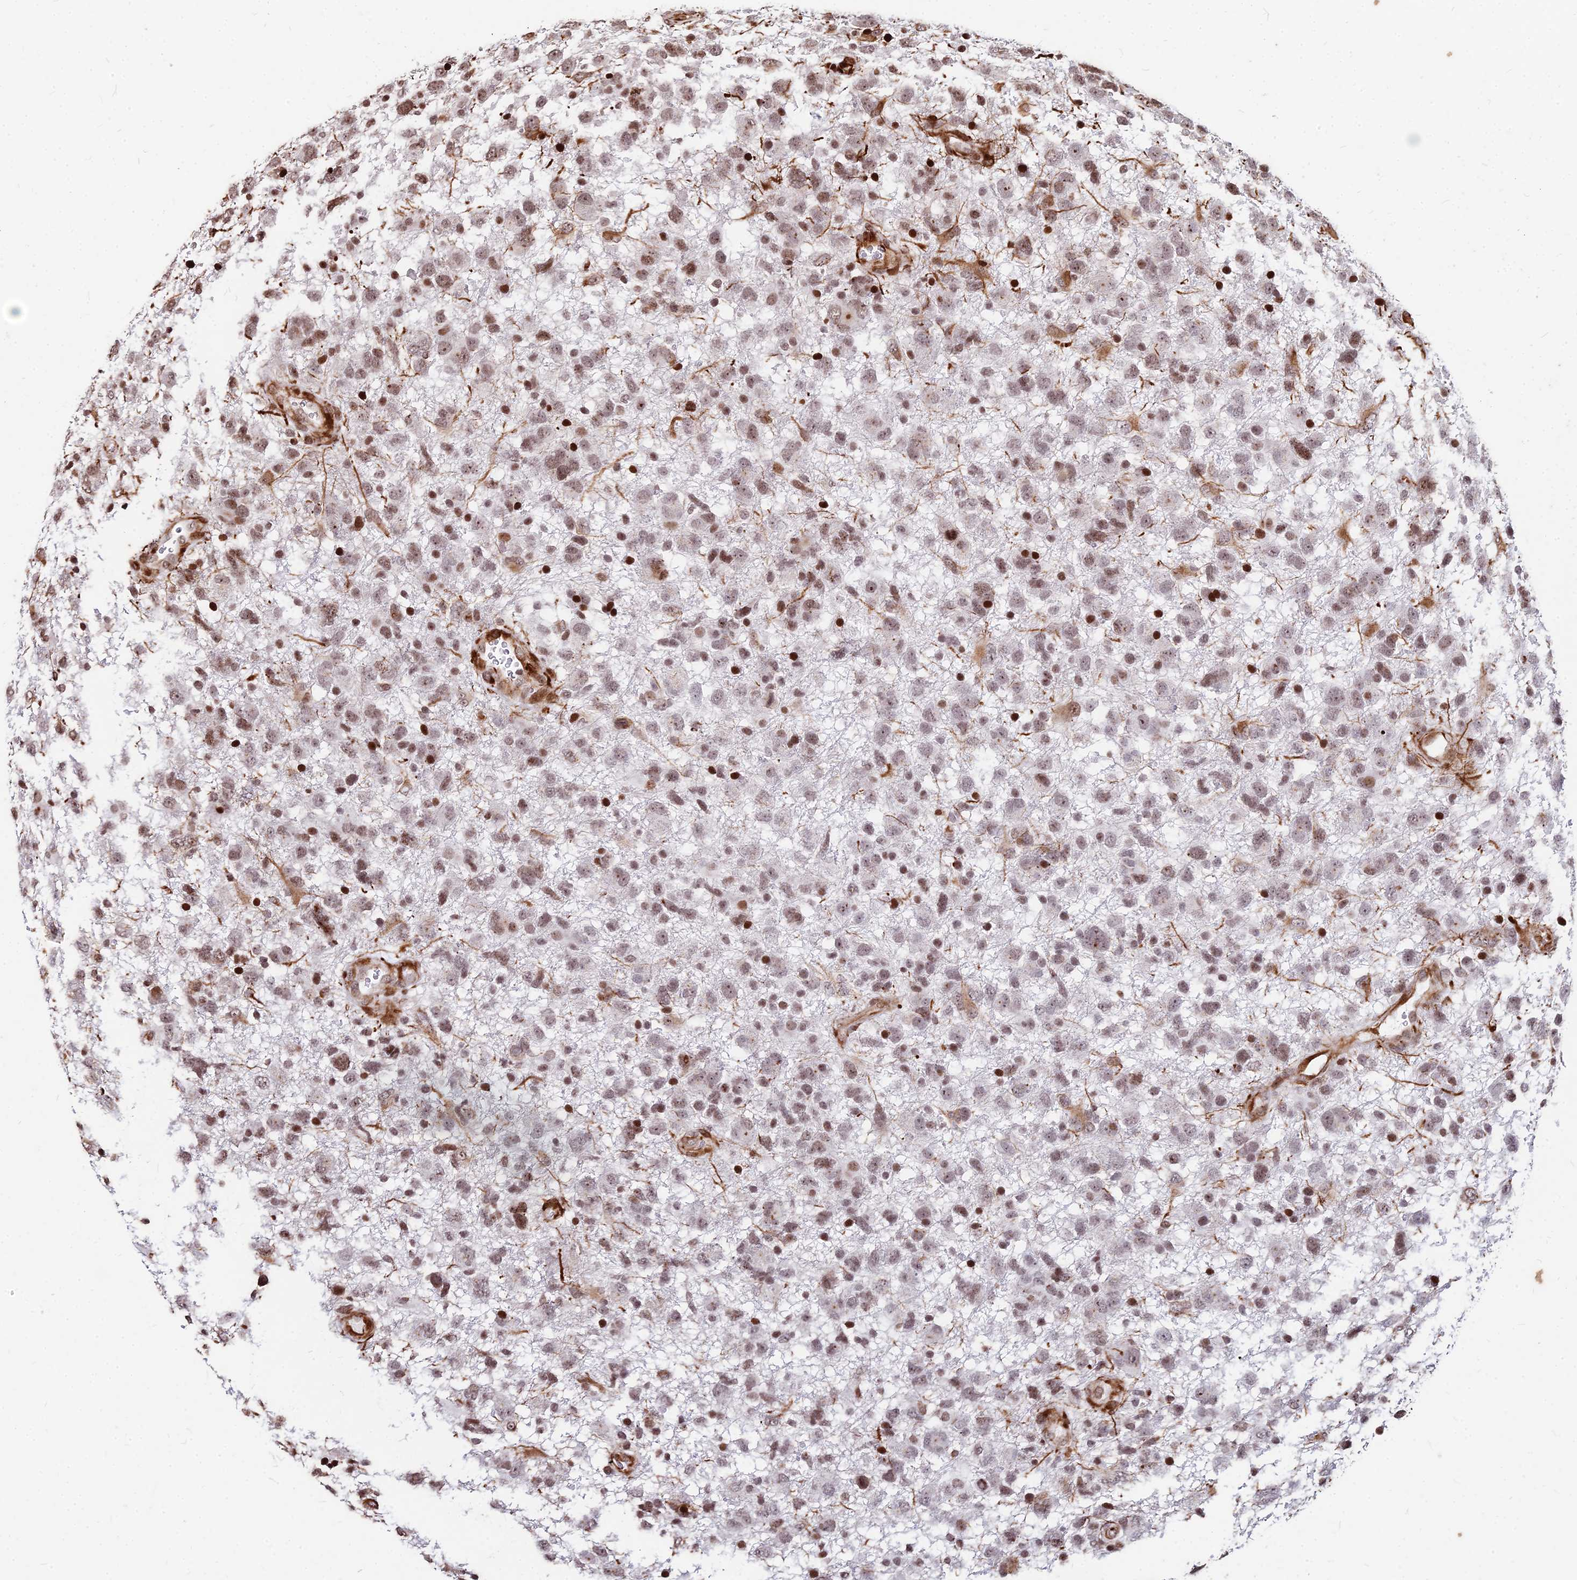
{"staining": {"intensity": "moderate", "quantity": ">75%", "location": "nuclear"}, "tissue": "glioma", "cell_type": "Tumor cells", "image_type": "cancer", "snomed": [{"axis": "morphology", "description": "Glioma, malignant, High grade"}, {"axis": "topography", "description": "Brain"}], "caption": "Immunohistochemical staining of glioma shows moderate nuclear protein expression in about >75% of tumor cells.", "gene": "NYAP2", "patient": {"sex": "male", "age": 61}}